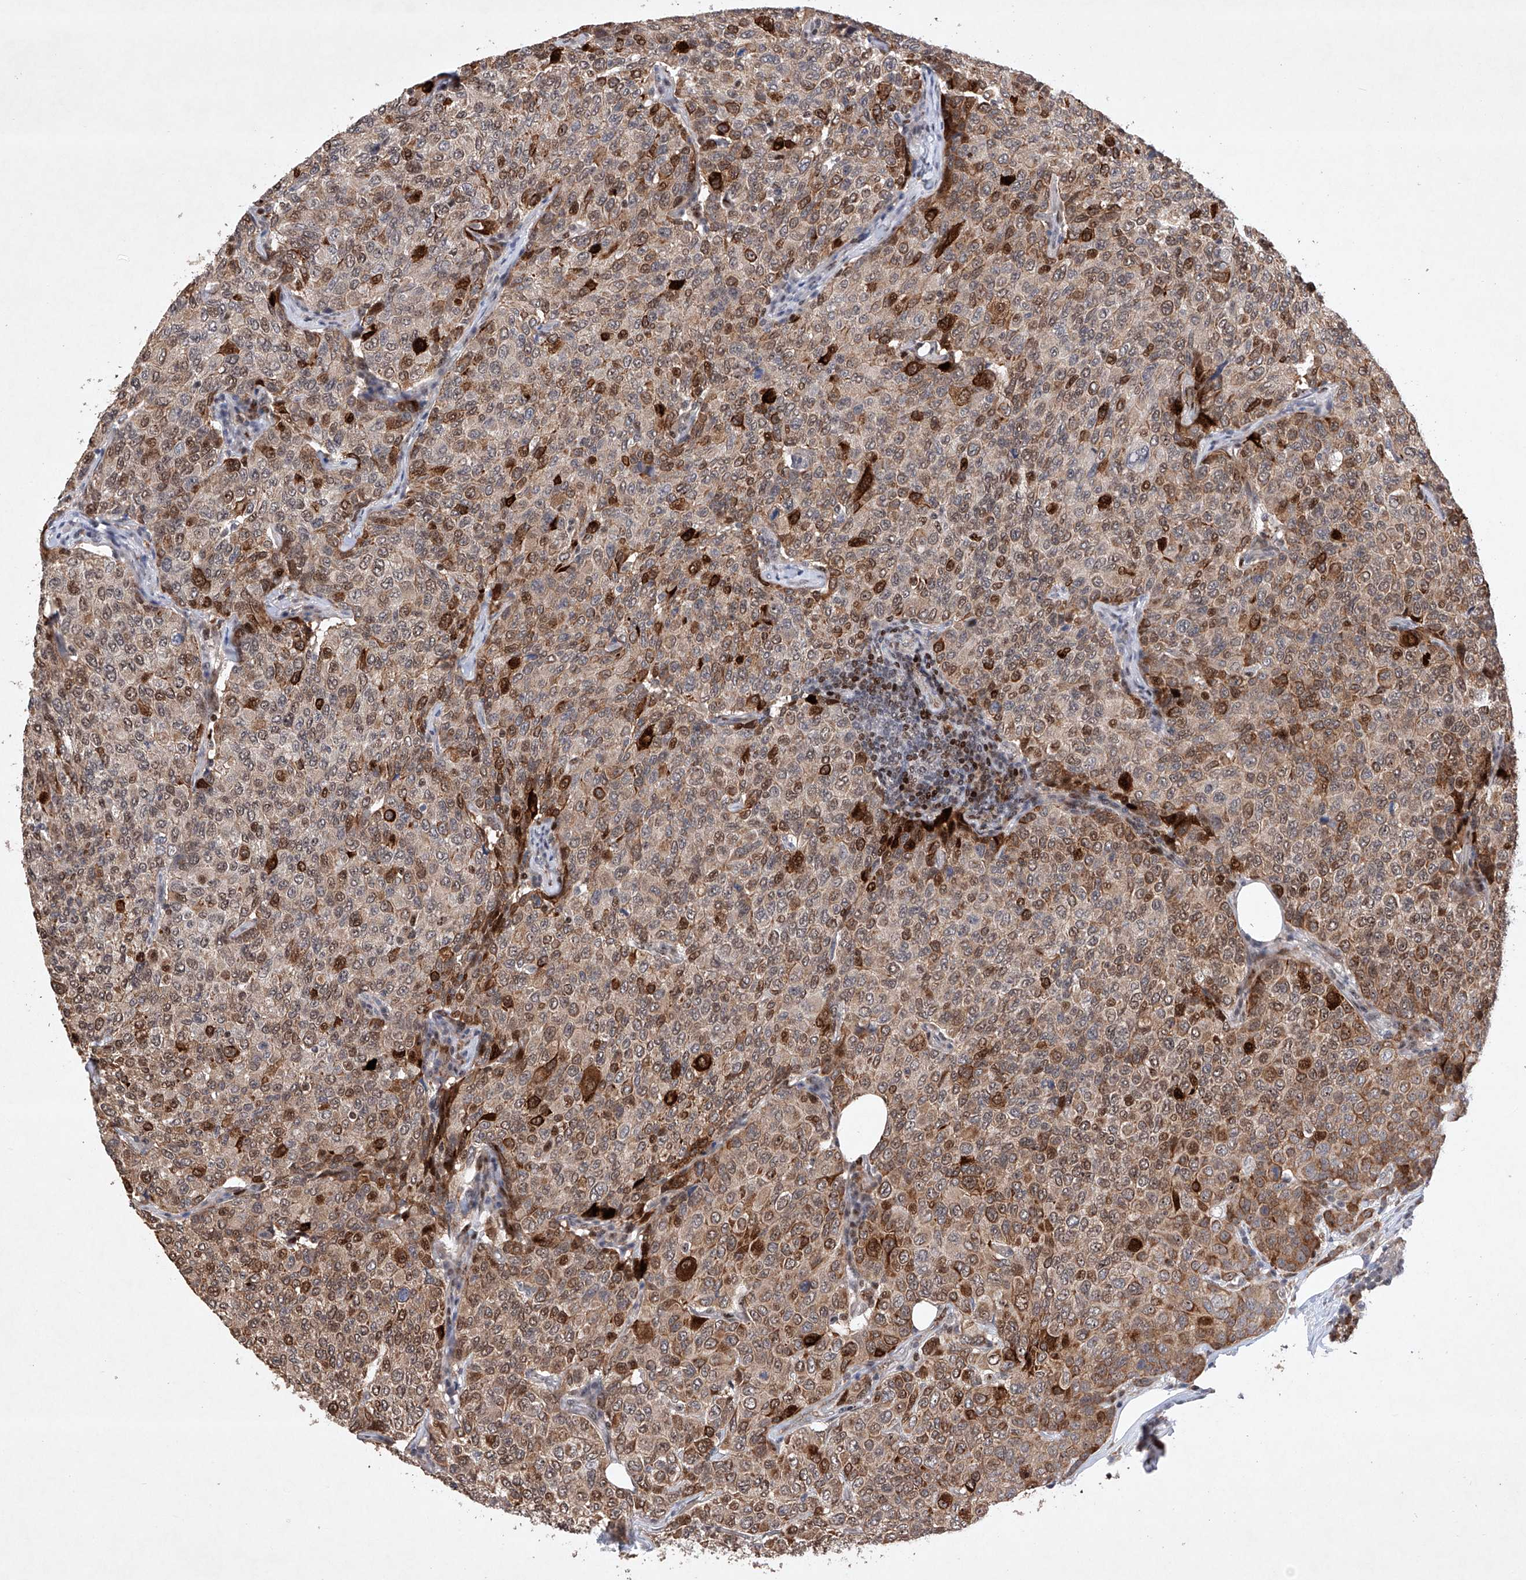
{"staining": {"intensity": "strong", "quantity": "<25%", "location": "cytoplasmic/membranous,nuclear"}, "tissue": "breast cancer", "cell_type": "Tumor cells", "image_type": "cancer", "snomed": [{"axis": "morphology", "description": "Duct carcinoma"}, {"axis": "topography", "description": "Breast"}], "caption": "The immunohistochemical stain shows strong cytoplasmic/membranous and nuclear expression in tumor cells of breast cancer (infiltrating ductal carcinoma) tissue.", "gene": "AFG1L", "patient": {"sex": "female", "age": 55}}